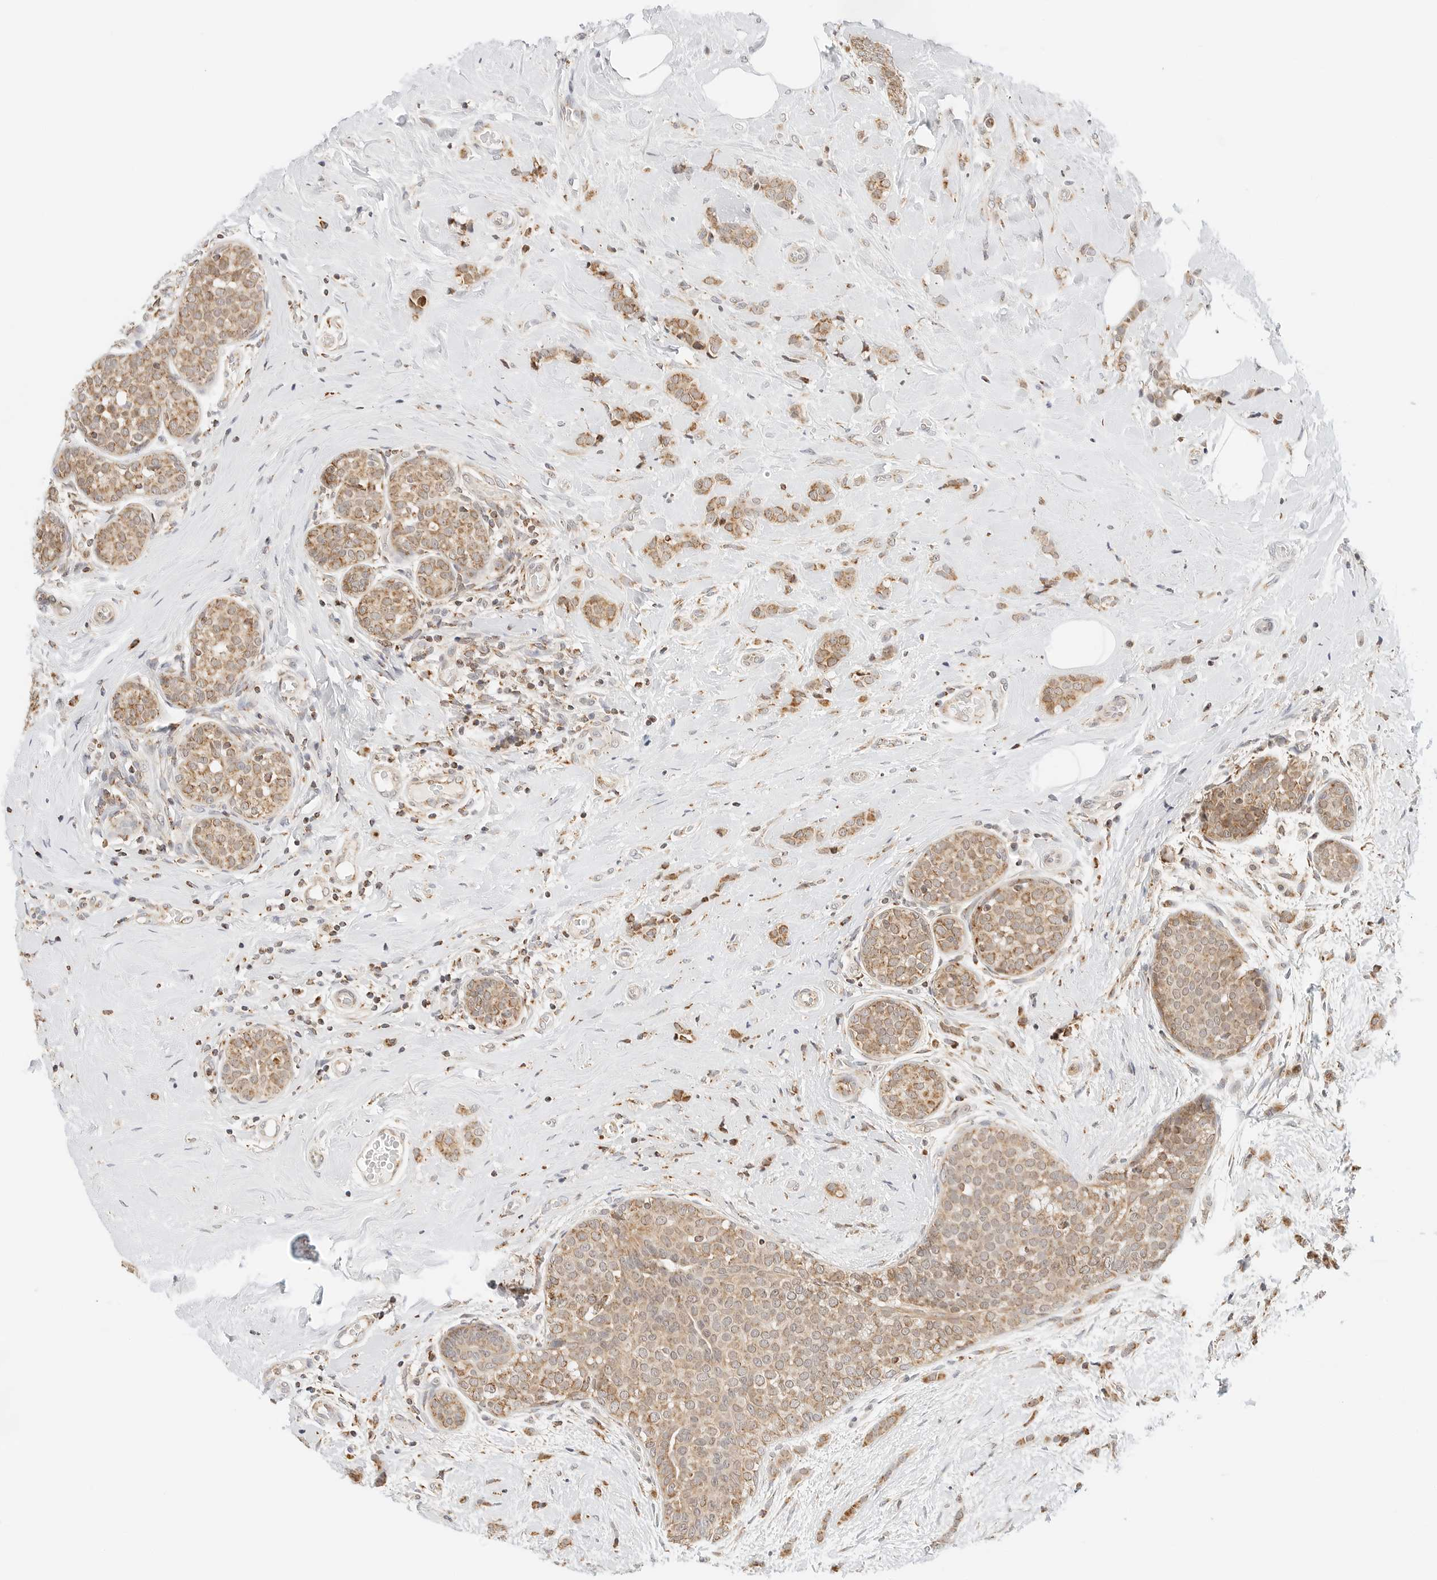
{"staining": {"intensity": "moderate", "quantity": ">75%", "location": "cytoplasmic/membranous"}, "tissue": "breast cancer", "cell_type": "Tumor cells", "image_type": "cancer", "snomed": [{"axis": "morphology", "description": "Lobular carcinoma, in situ"}, {"axis": "morphology", "description": "Lobular carcinoma"}, {"axis": "topography", "description": "Breast"}], "caption": "Tumor cells show medium levels of moderate cytoplasmic/membranous expression in approximately >75% of cells in human lobular carcinoma in situ (breast).", "gene": "ATL1", "patient": {"sex": "female", "age": 41}}